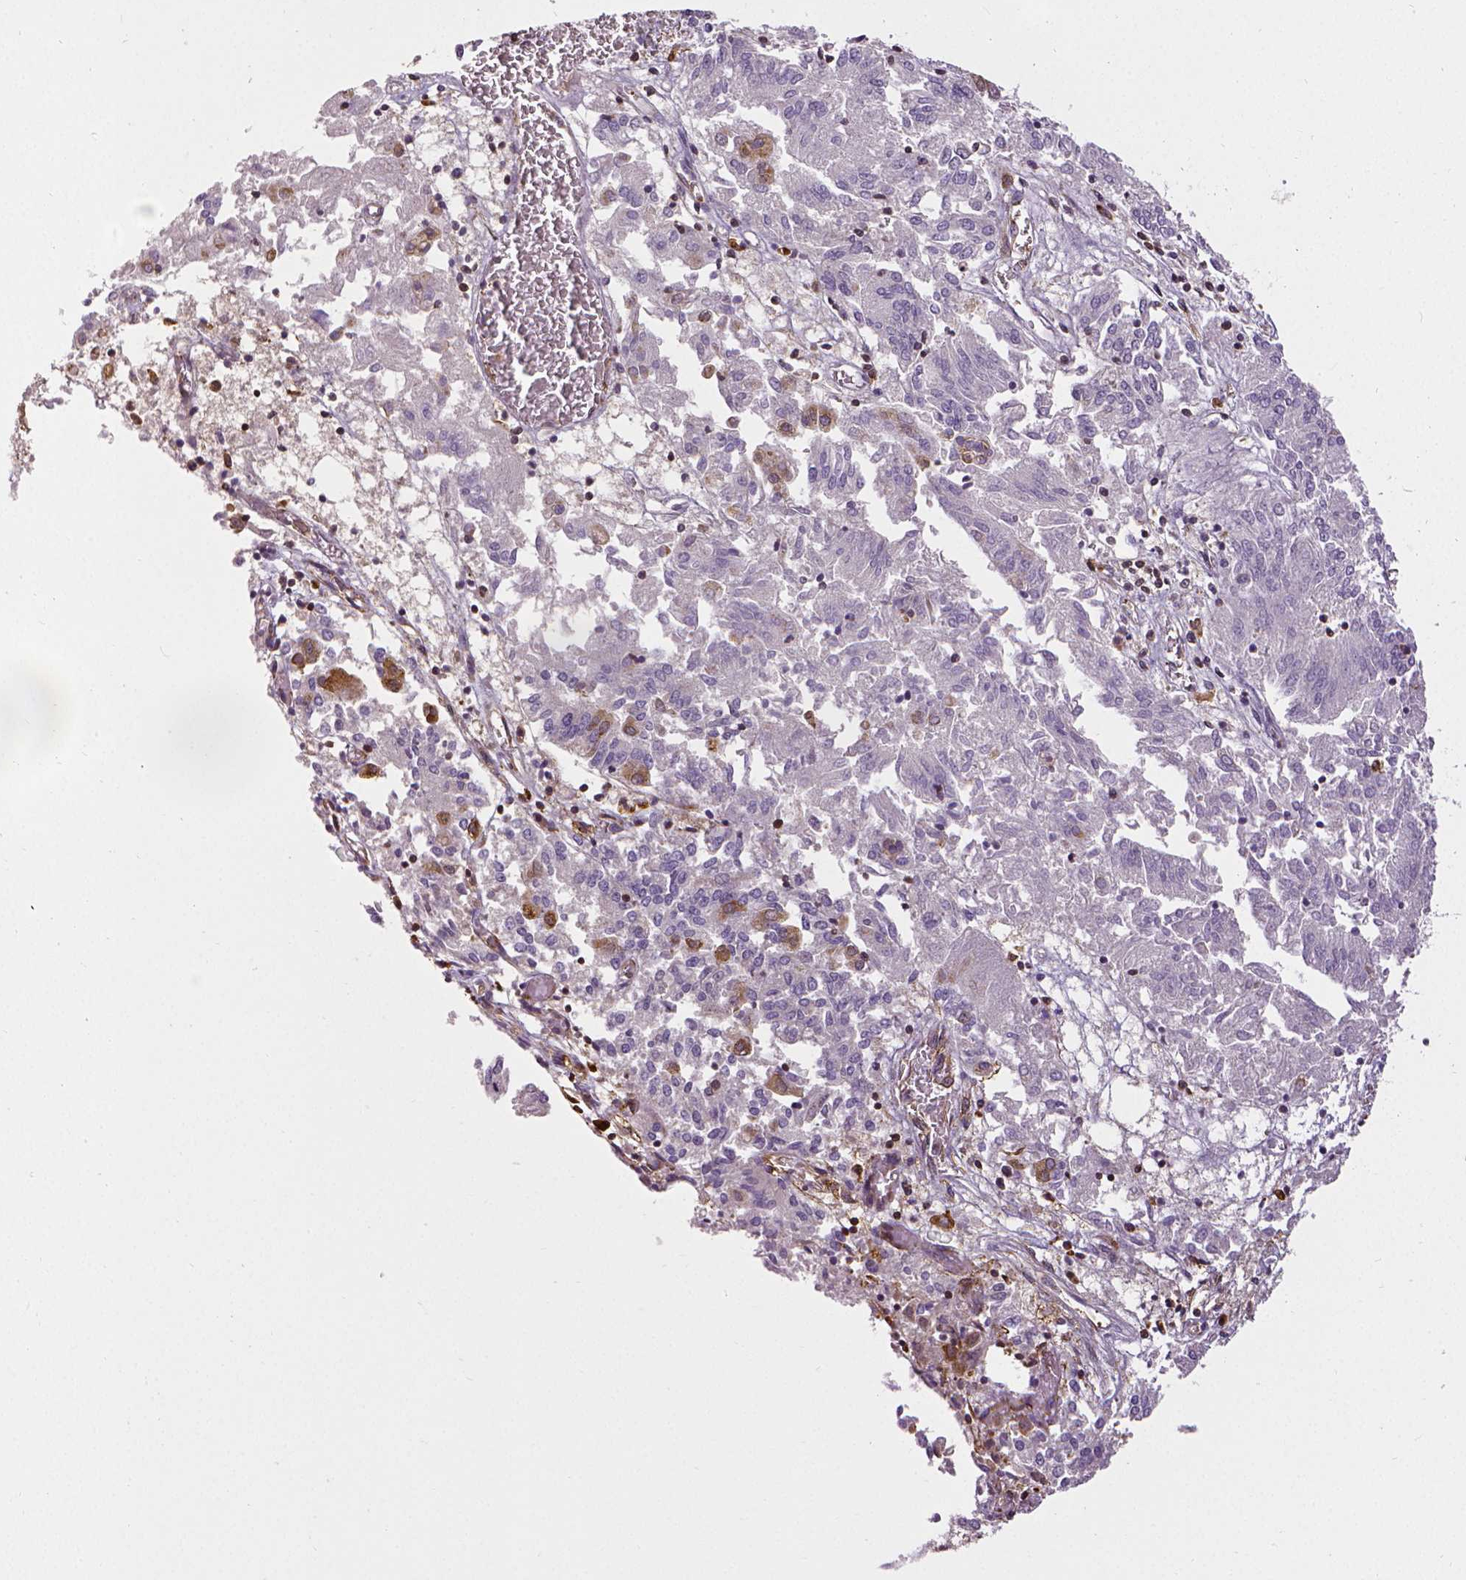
{"staining": {"intensity": "moderate", "quantity": "<25%", "location": "cytoplasmic/membranous"}, "tissue": "endometrial cancer", "cell_type": "Tumor cells", "image_type": "cancer", "snomed": [{"axis": "morphology", "description": "Adenocarcinoma, NOS"}, {"axis": "topography", "description": "Endometrium"}], "caption": "There is low levels of moderate cytoplasmic/membranous expression in tumor cells of adenocarcinoma (endometrial), as demonstrated by immunohistochemical staining (brown color).", "gene": "MTDH", "patient": {"sex": "female", "age": 54}}